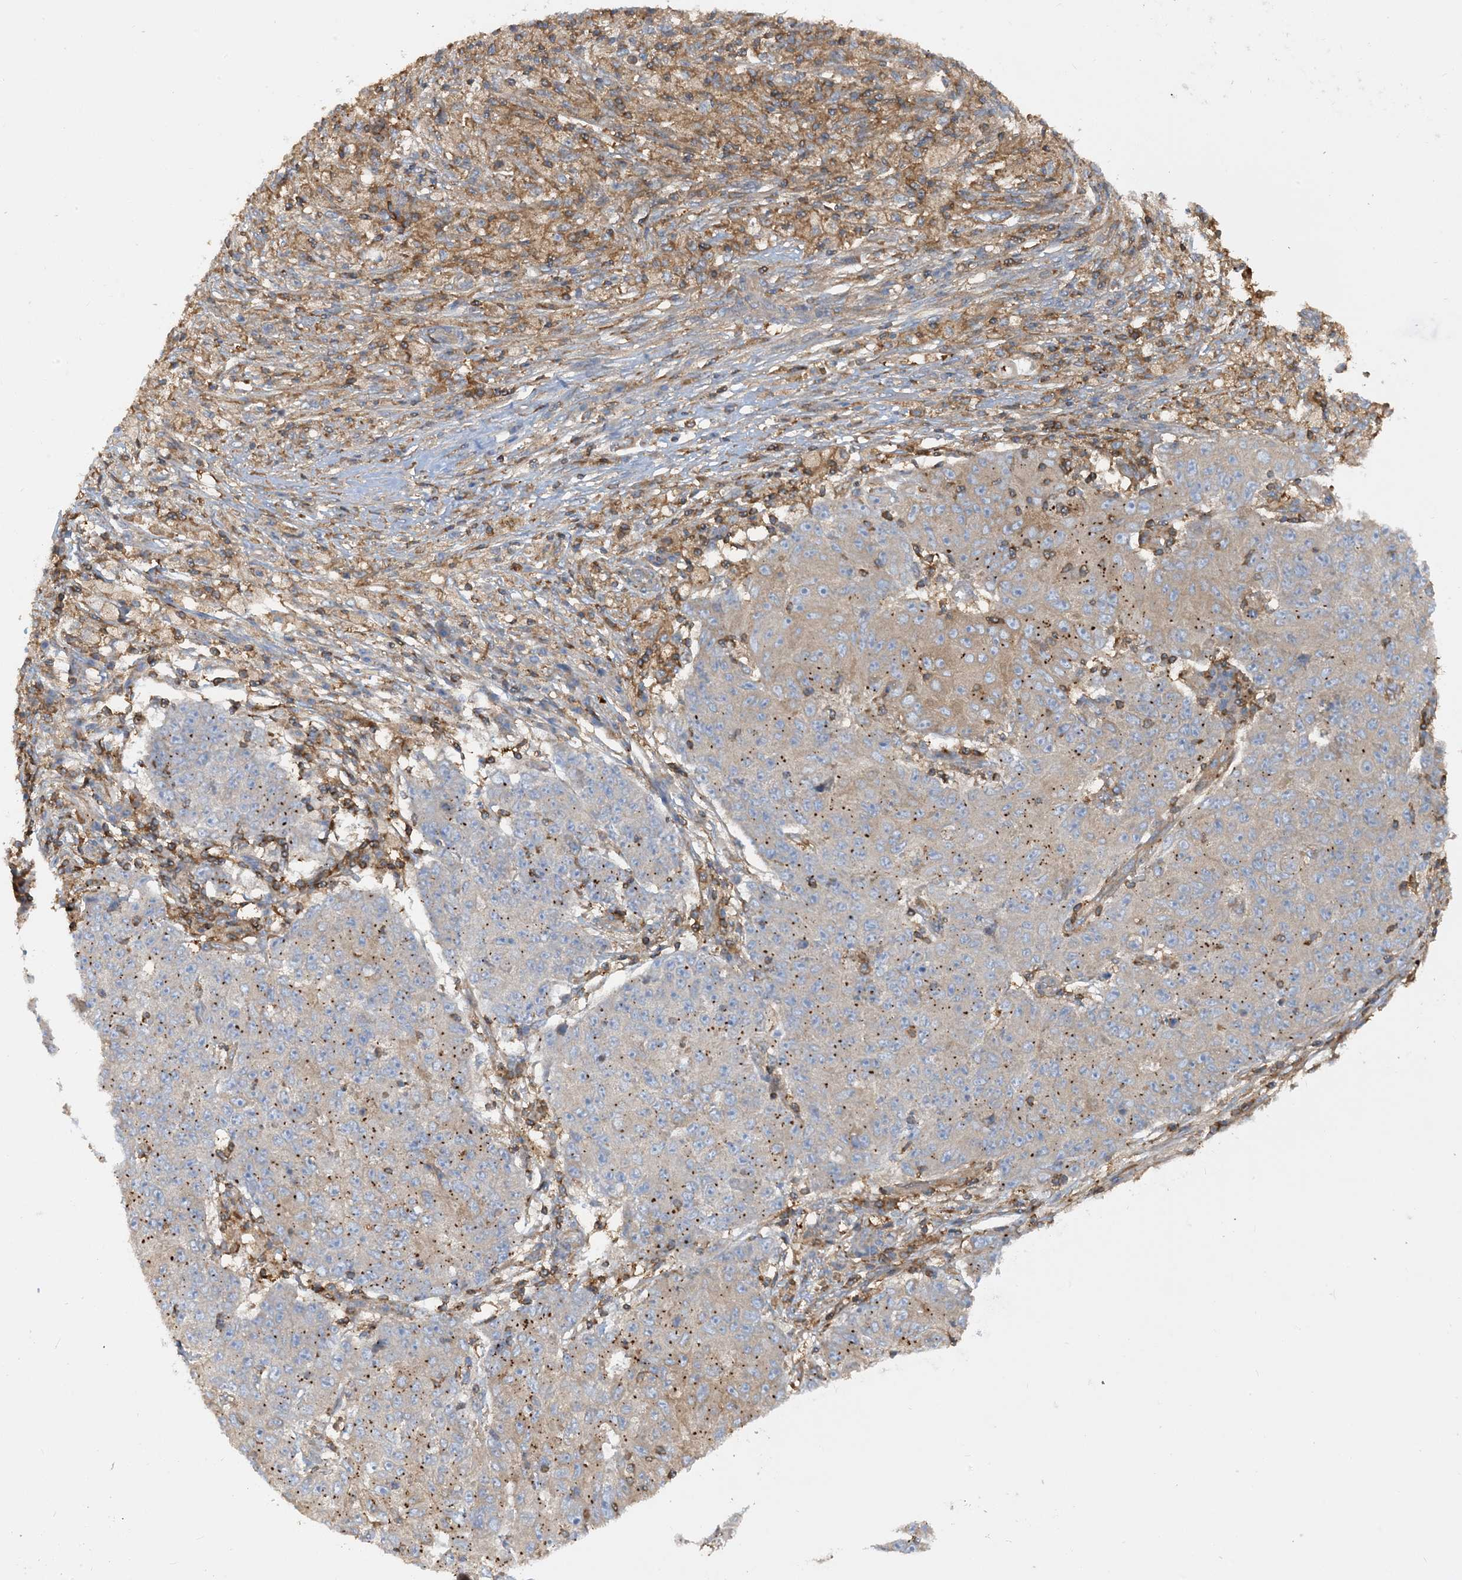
{"staining": {"intensity": "weak", "quantity": "25%-75%", "location": "cytoplasmic/membranous"}, "tissue": "ovarian cancer", "cell_type": "Tumor cells", "image_type": "cancer", "snomed": [{"axis": "morphology", "description": "Carcinoma, endometroid"}, {"axis": "topography", "description": "Ovary"}], "caption": "Protein analysis of ovarian cancer (endometroid carcinoma) tissue reveals weak cytoplasmic/membranous expression in approximately 25%-75% of tumor cells.", "gene": "SFMBT2", "patient": {"sex": "female", "age": 42}}